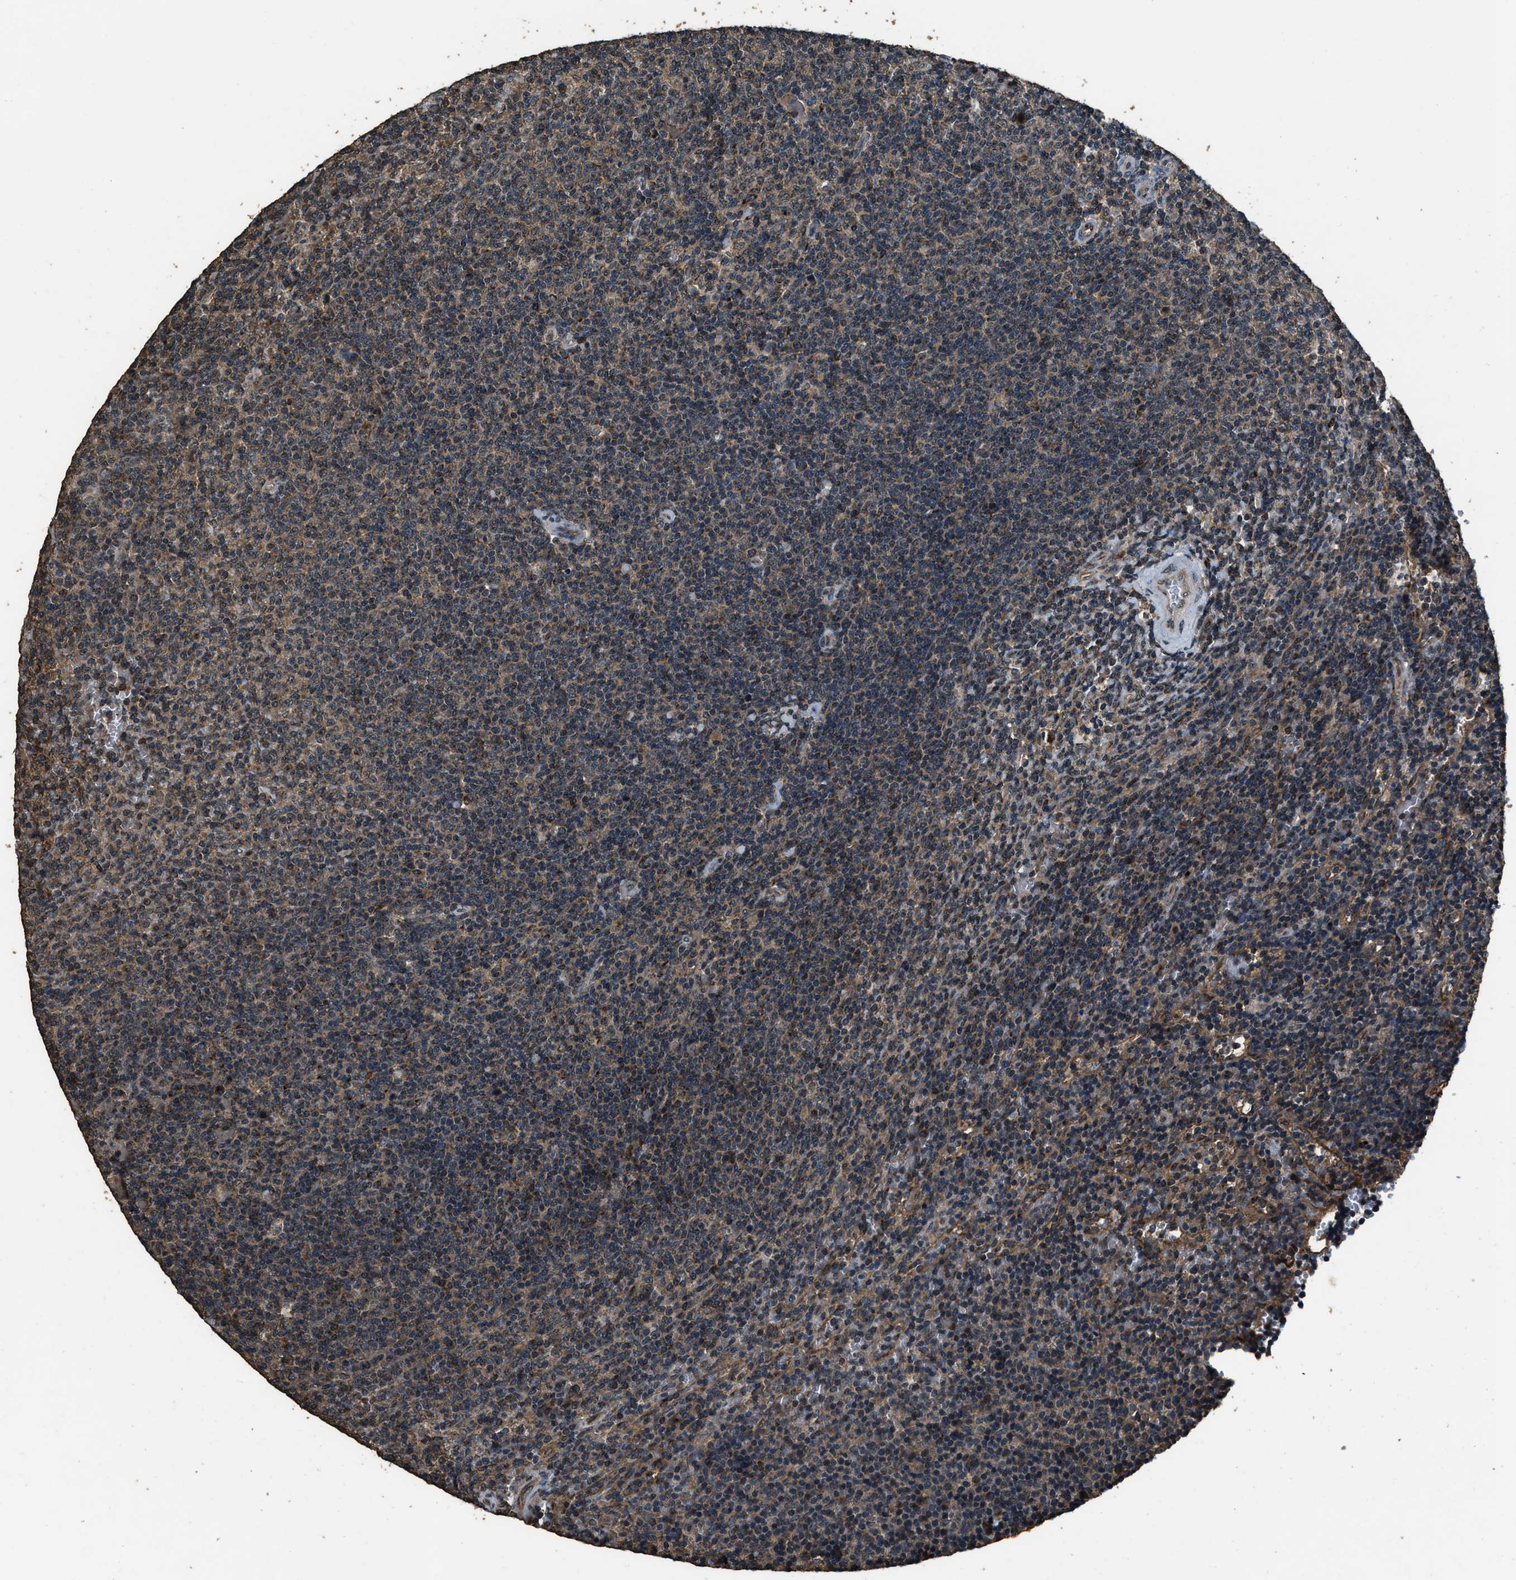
{"staining": {"intensity": "weak", "quantity": "25%-75%", "location": "cytoplasmic/membranous"}, "tissue": "lymphoma", "cell_type": "Tumor cells", "image_type": "cancer", "snomed": [{"axis": "morphology", "description": "Malignant lymphoma, non-Hodgkin's type, Low grade"}, {"axis": "topography", "description": "Spleen"}], "caption": "IHC micrograph of neoplastic tissue: lymphoma stained using immunohistochemistry reveals low levels of weak protein expression localized specifically in the cytoplasmic/membranous of tumor cells, appearing as a cytoplasmic/membranous brown color.", "gene": "SLC38A10", "patient": {"sex": "female", "age": 50}}